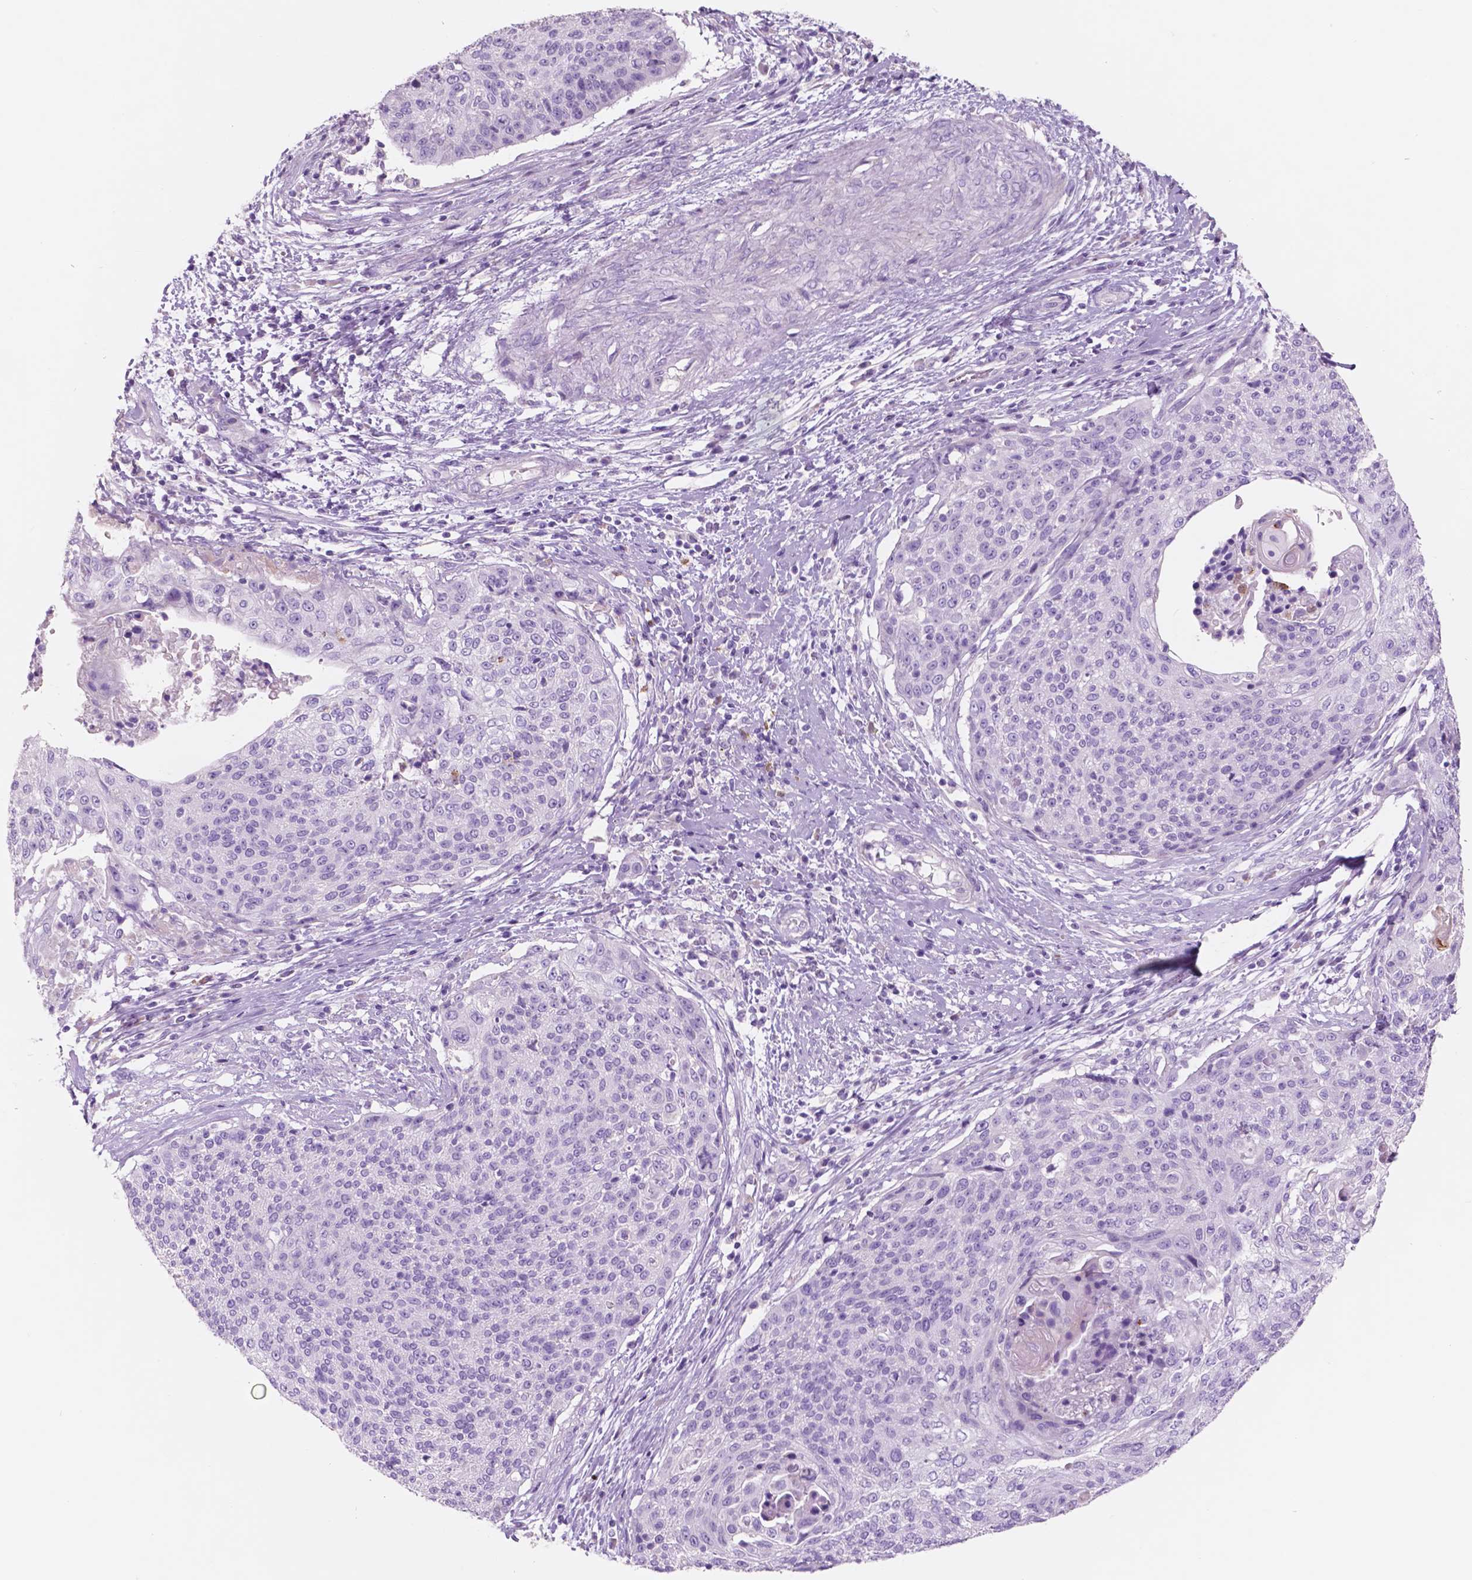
{"staining": {"intensity": "negative", "quantity": "none", "location": "none"}, "tissue": "cervical cancer", "cell_type": "Tumor cells", "image_type": "cancer", "snomed": [{"axis": "morphology", "description": "Squamous cell carcinoma, NOS"}, {"axis": "topography", "description": "Cervix"}], "caption": "Immunohistochemistry photomicrograph of human cervical cancer stained for a protein (brown), which shows no positivity in tumor cells.", "gene": "CUZD1", "patient": {"sex": "female", "age": 31}}